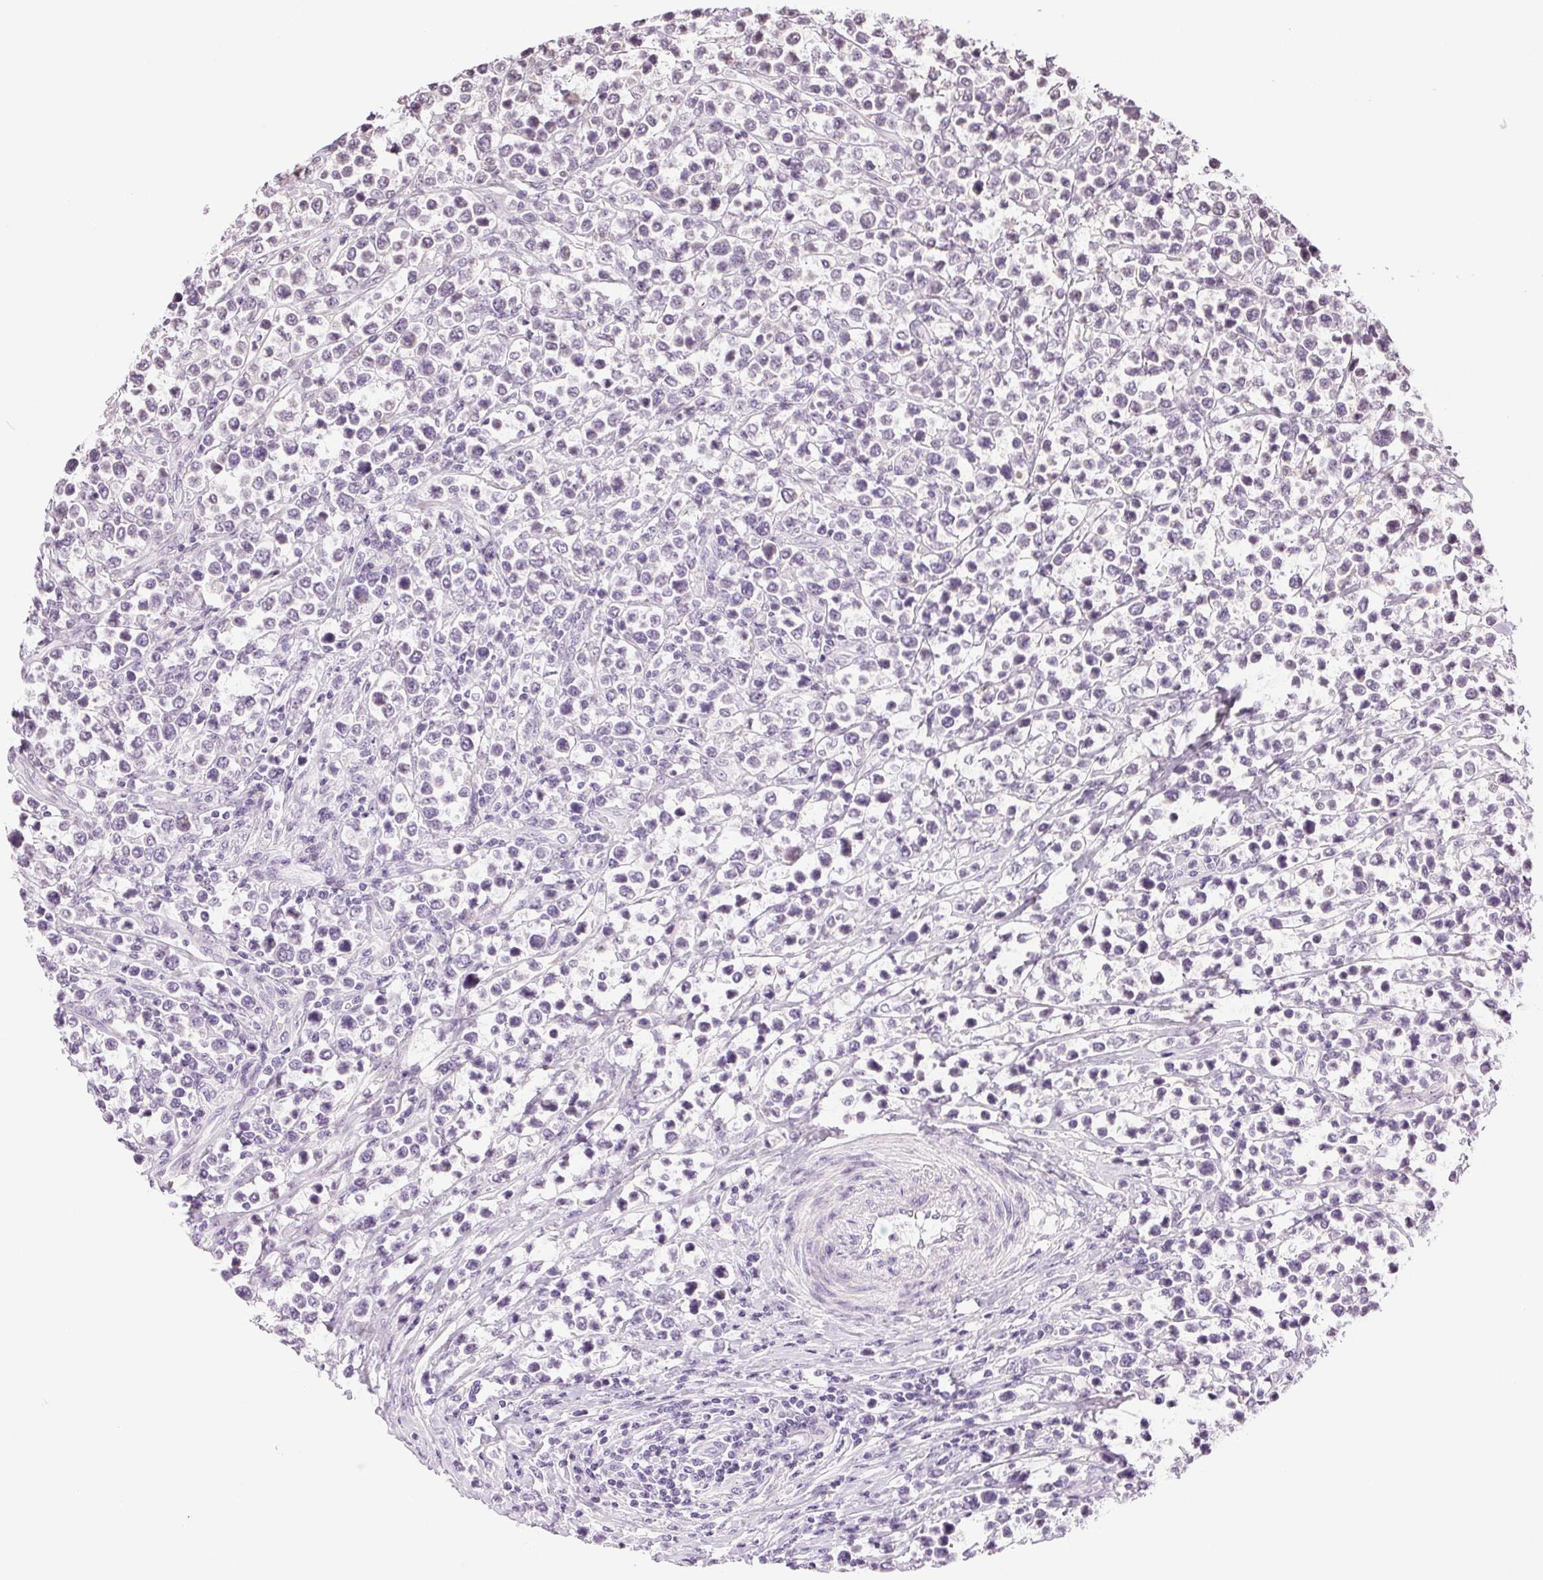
{"staining": {"intensity": "negative", "quantity": "none", "location": "none"}, "tissue": "lymphoma", "cell_type": "Tumor cells", "image_type": "cancer", "snomed": [{"axis": "morphology", "description": "Malignant lymphoma, non-Hodgkin's type, High grade"}, {"axis": "topography", "description": "Soft tissue"}], "caption": "High power microscopy histopathology image of an immunohistochemistry histopathology image of high-grade malignant lymphoma, non-Hodgkin's type, revealing no significant expression in tumor cells.", "gene": "TNNT3", "patient": {"sex": "female", "age": 56}}